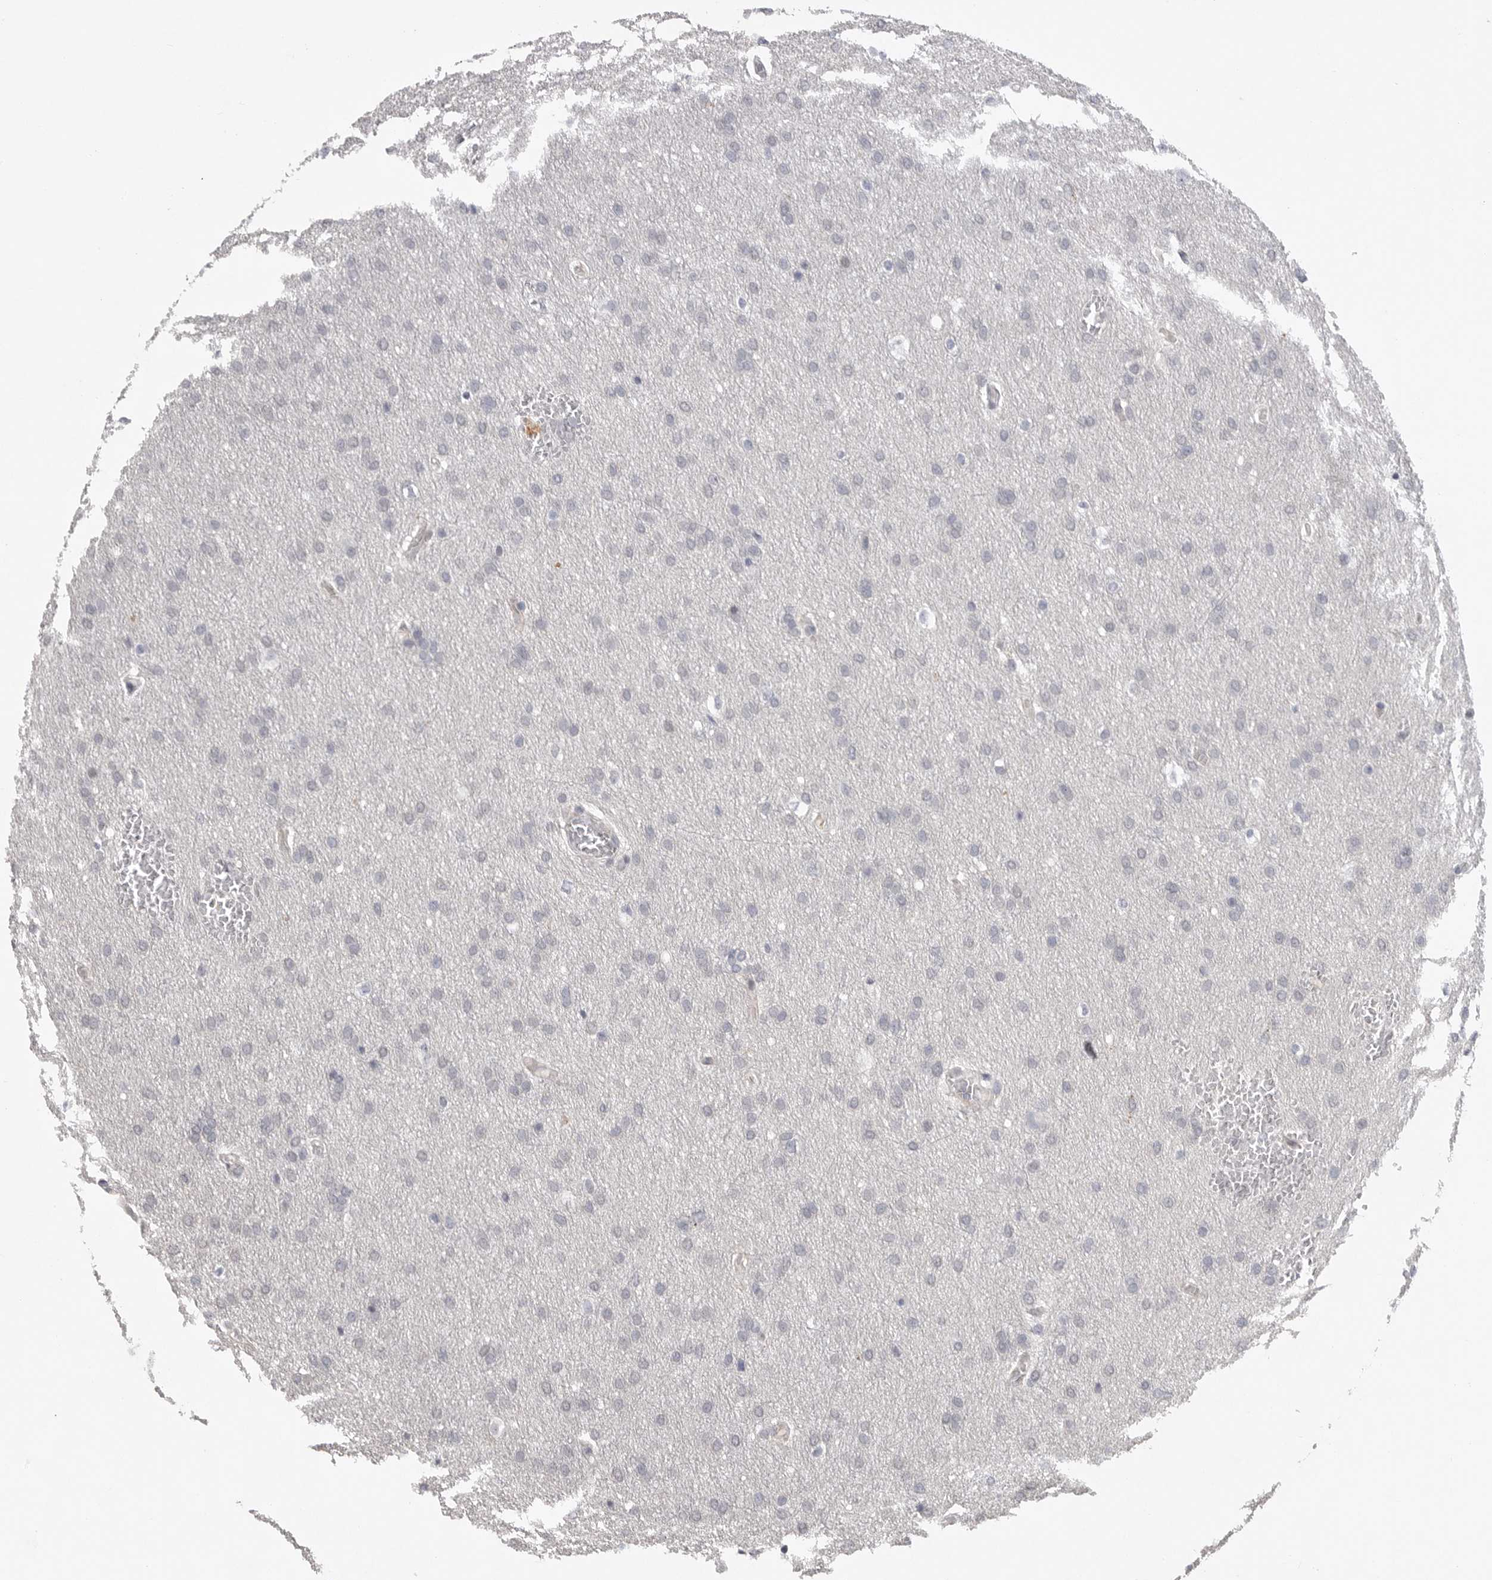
{"staining": {"intensity": "negative", "quantity": "none", "location": "none"}, "tissue": "glioma", "cell_type": "Tumor cells", "image_type": "cancer", "snomed": [{"axis": "morphology", "description": "Glioma, malignant, Low grade"}, {"axis": "topography", "description": "Brain"}], "caption": "Tumor cells show no significant staining in low-grade glioma (malignant).", "gene": "FBXO43", "patient": {"sex": "female", "age": 37}}